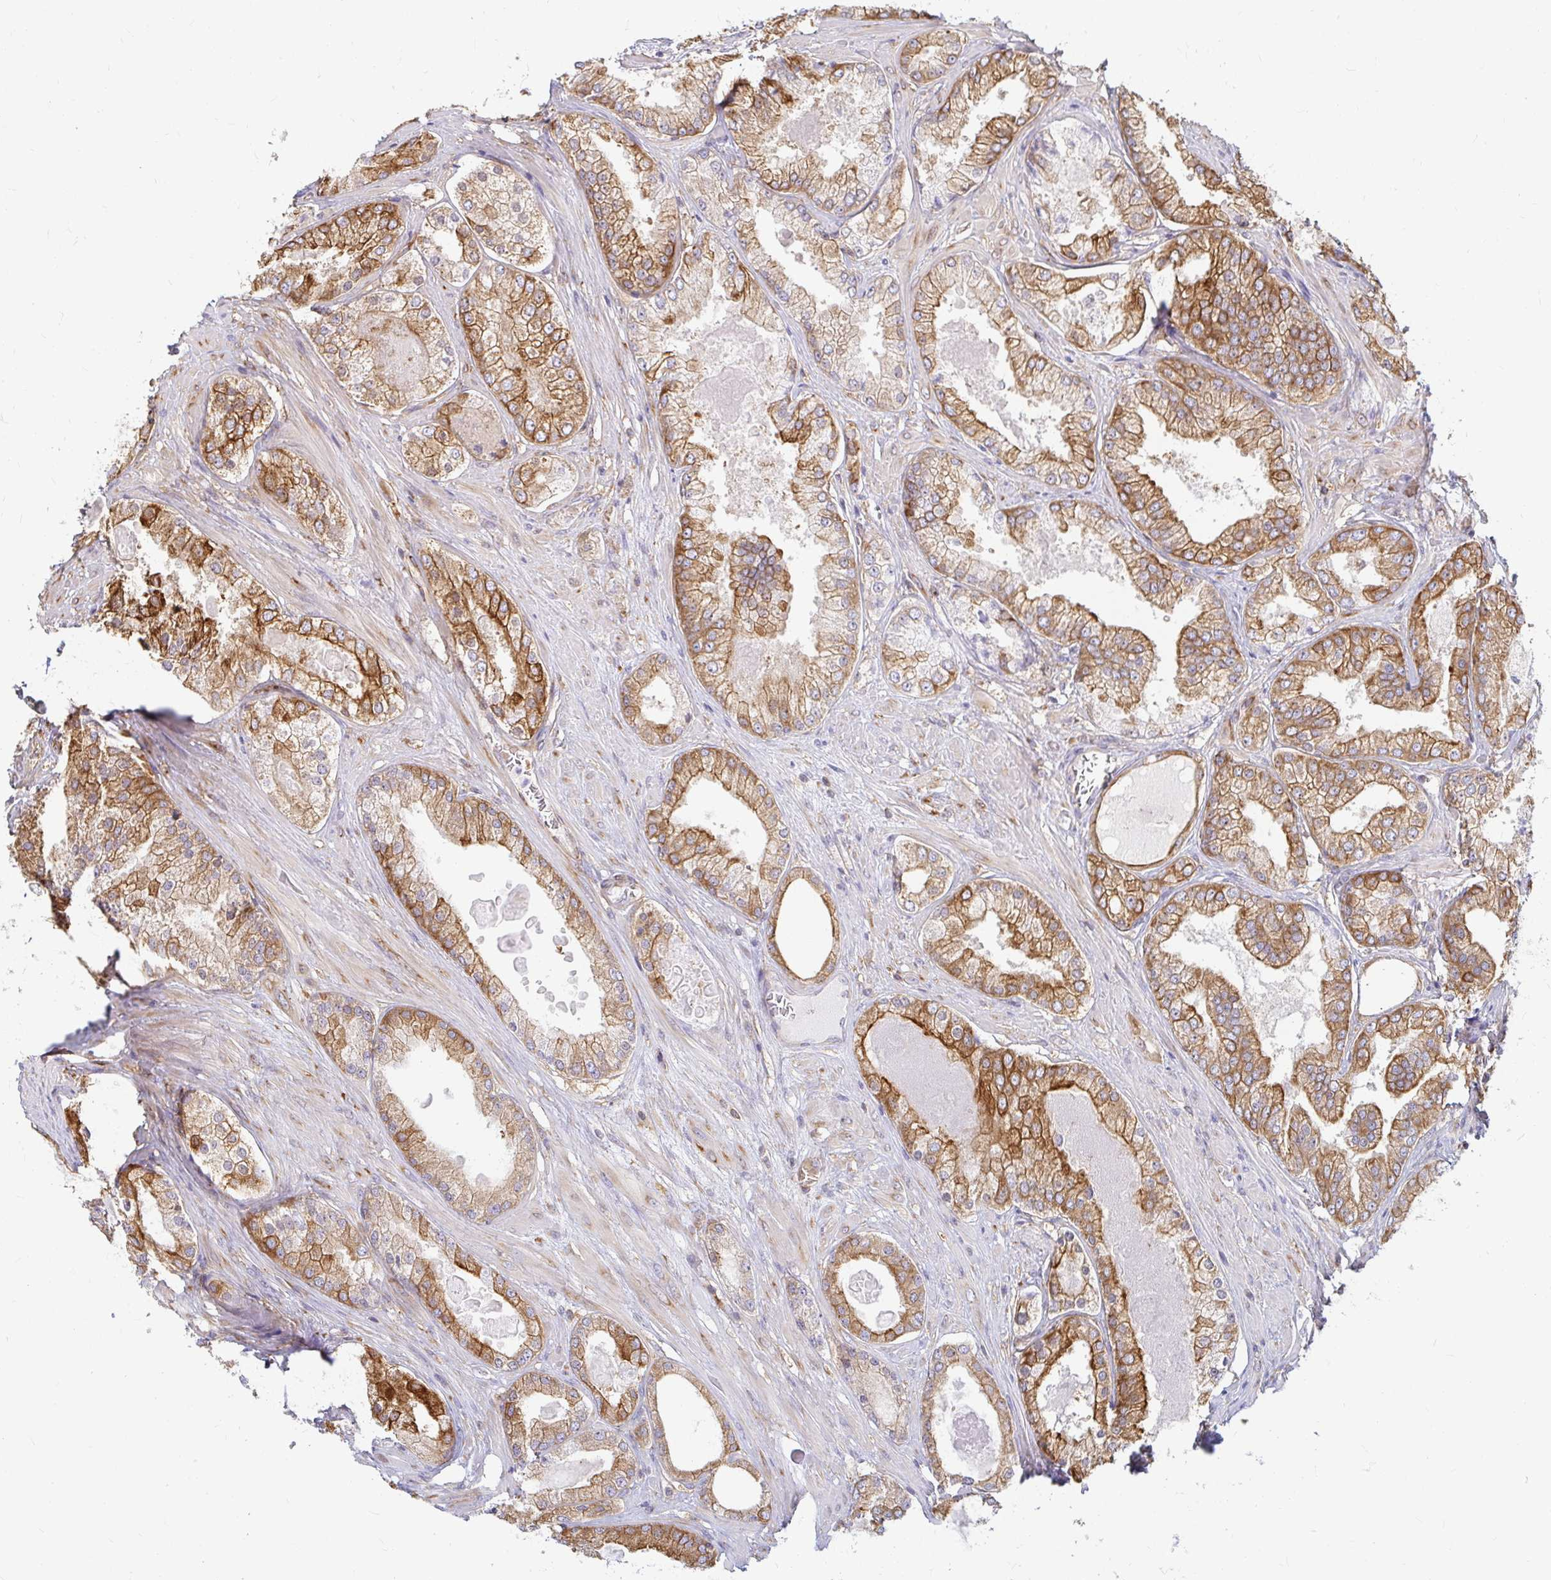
{"staining": {"intensity": "moderate", "quantity": ">75%", "location": "cytoplasmic/membranous"}, "tissue": "prostate cancer", "cell_type": "Tumor cells", "image_type": "cancer", "snomed": [{"axis": "morphology", "description": "Adenocarcinoma, Low grade"}, {"axis": "topography", "description": "Prostate"}], "caption": "Protein expression analysis of human prostate cancer reveals moderate cytoplasmic/membranous expression in about >75% of tumor cells.", "gene": "CAST", "patient": {"sex": "male", "age": 68}}